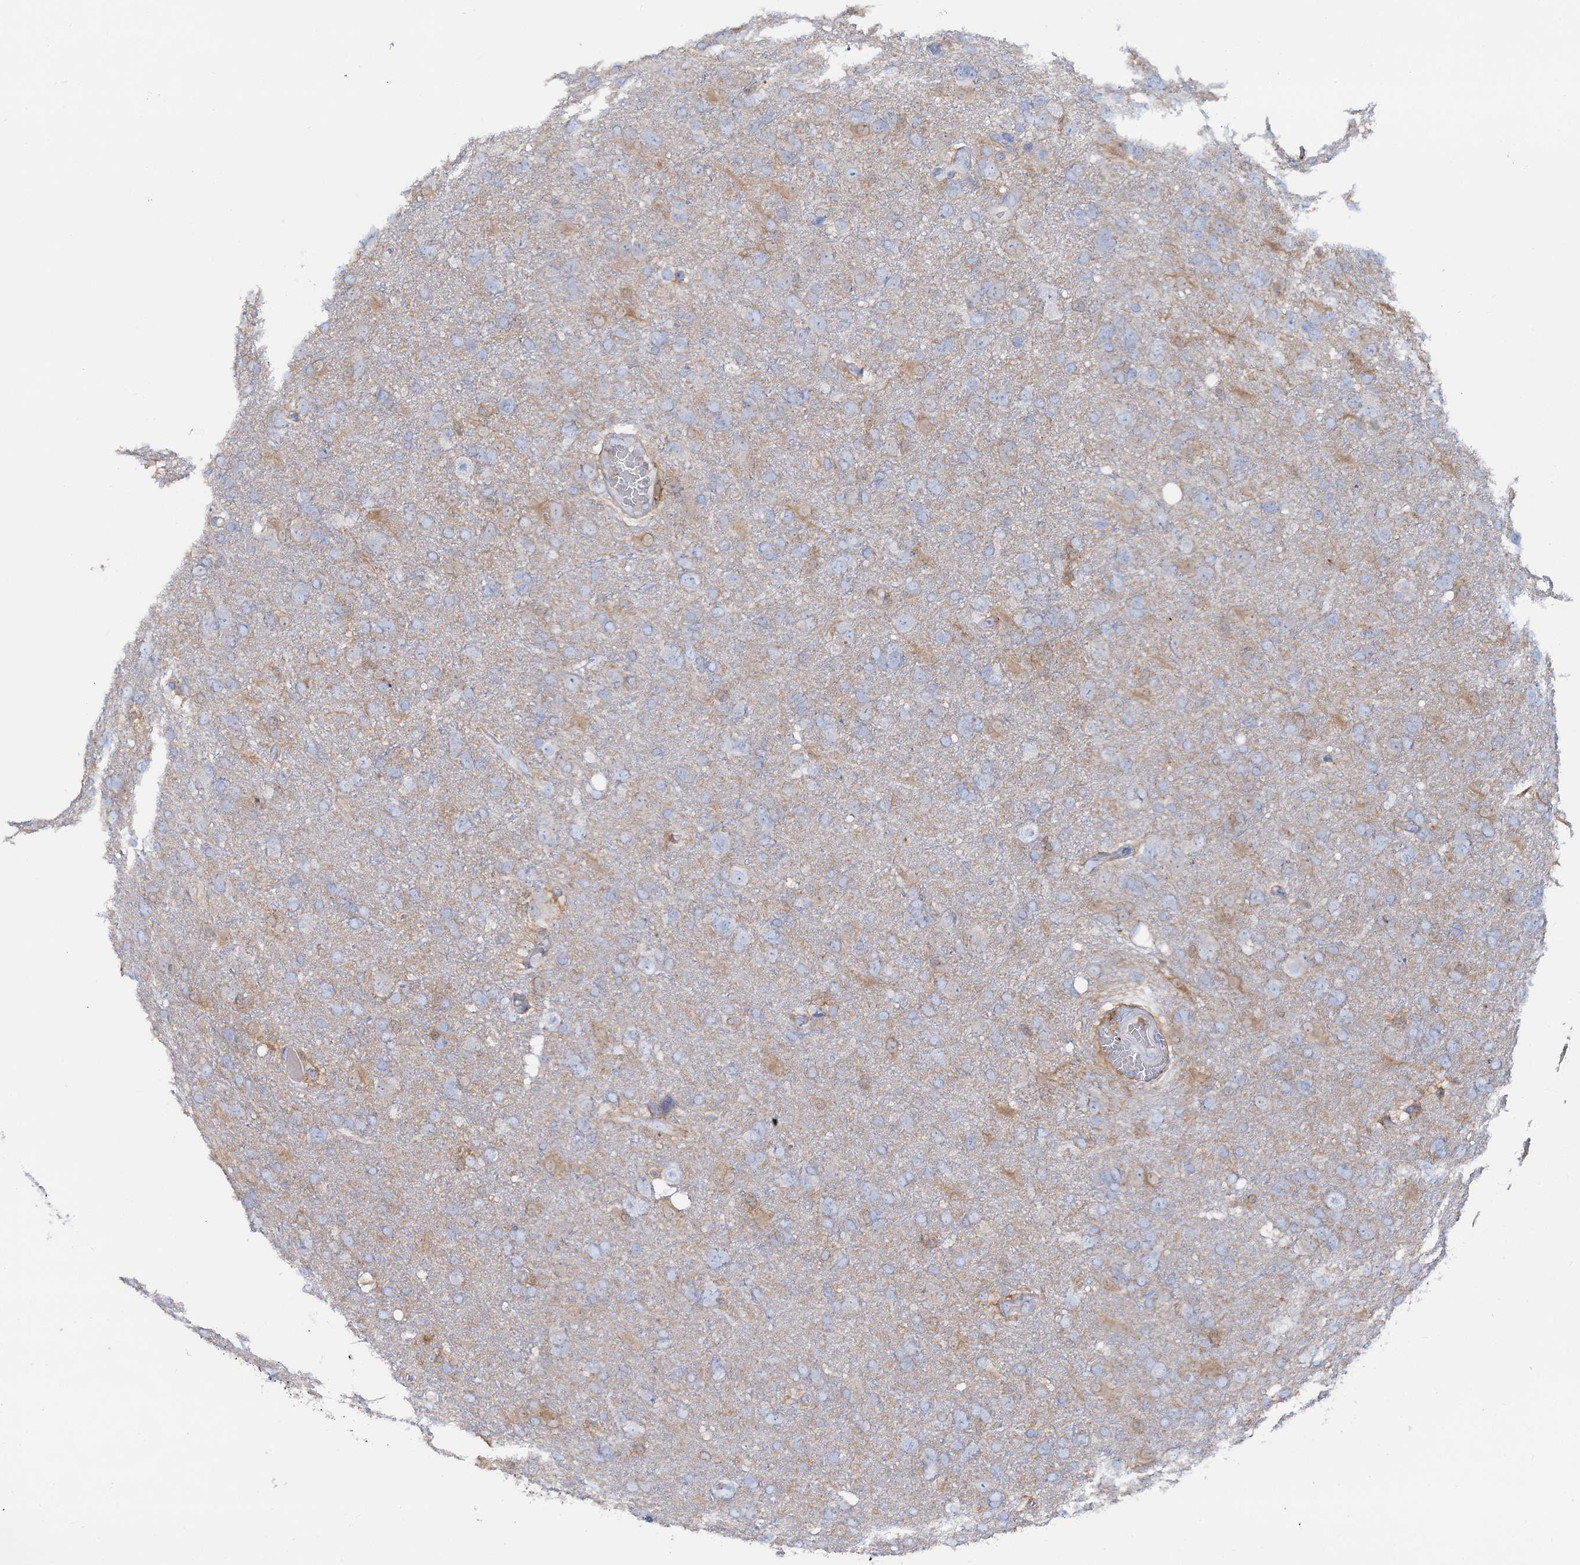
{"staining": {"intensity": "negative", "quantity": "none", "location": "none"}, "tissue": "glioma", "cell_type": "Tumor cells", "image_type": "cancer", "snomed": [{"axis": "morphology", "description": "Glioma, malignant, High grade"}, {"axis": "topography", "description": "Brain"}], "caption": "Protein analysis of glioma shows no significant expression in tumor cells.", "gene": "FAH", "patient": {"sex": "male", "age": 61}}